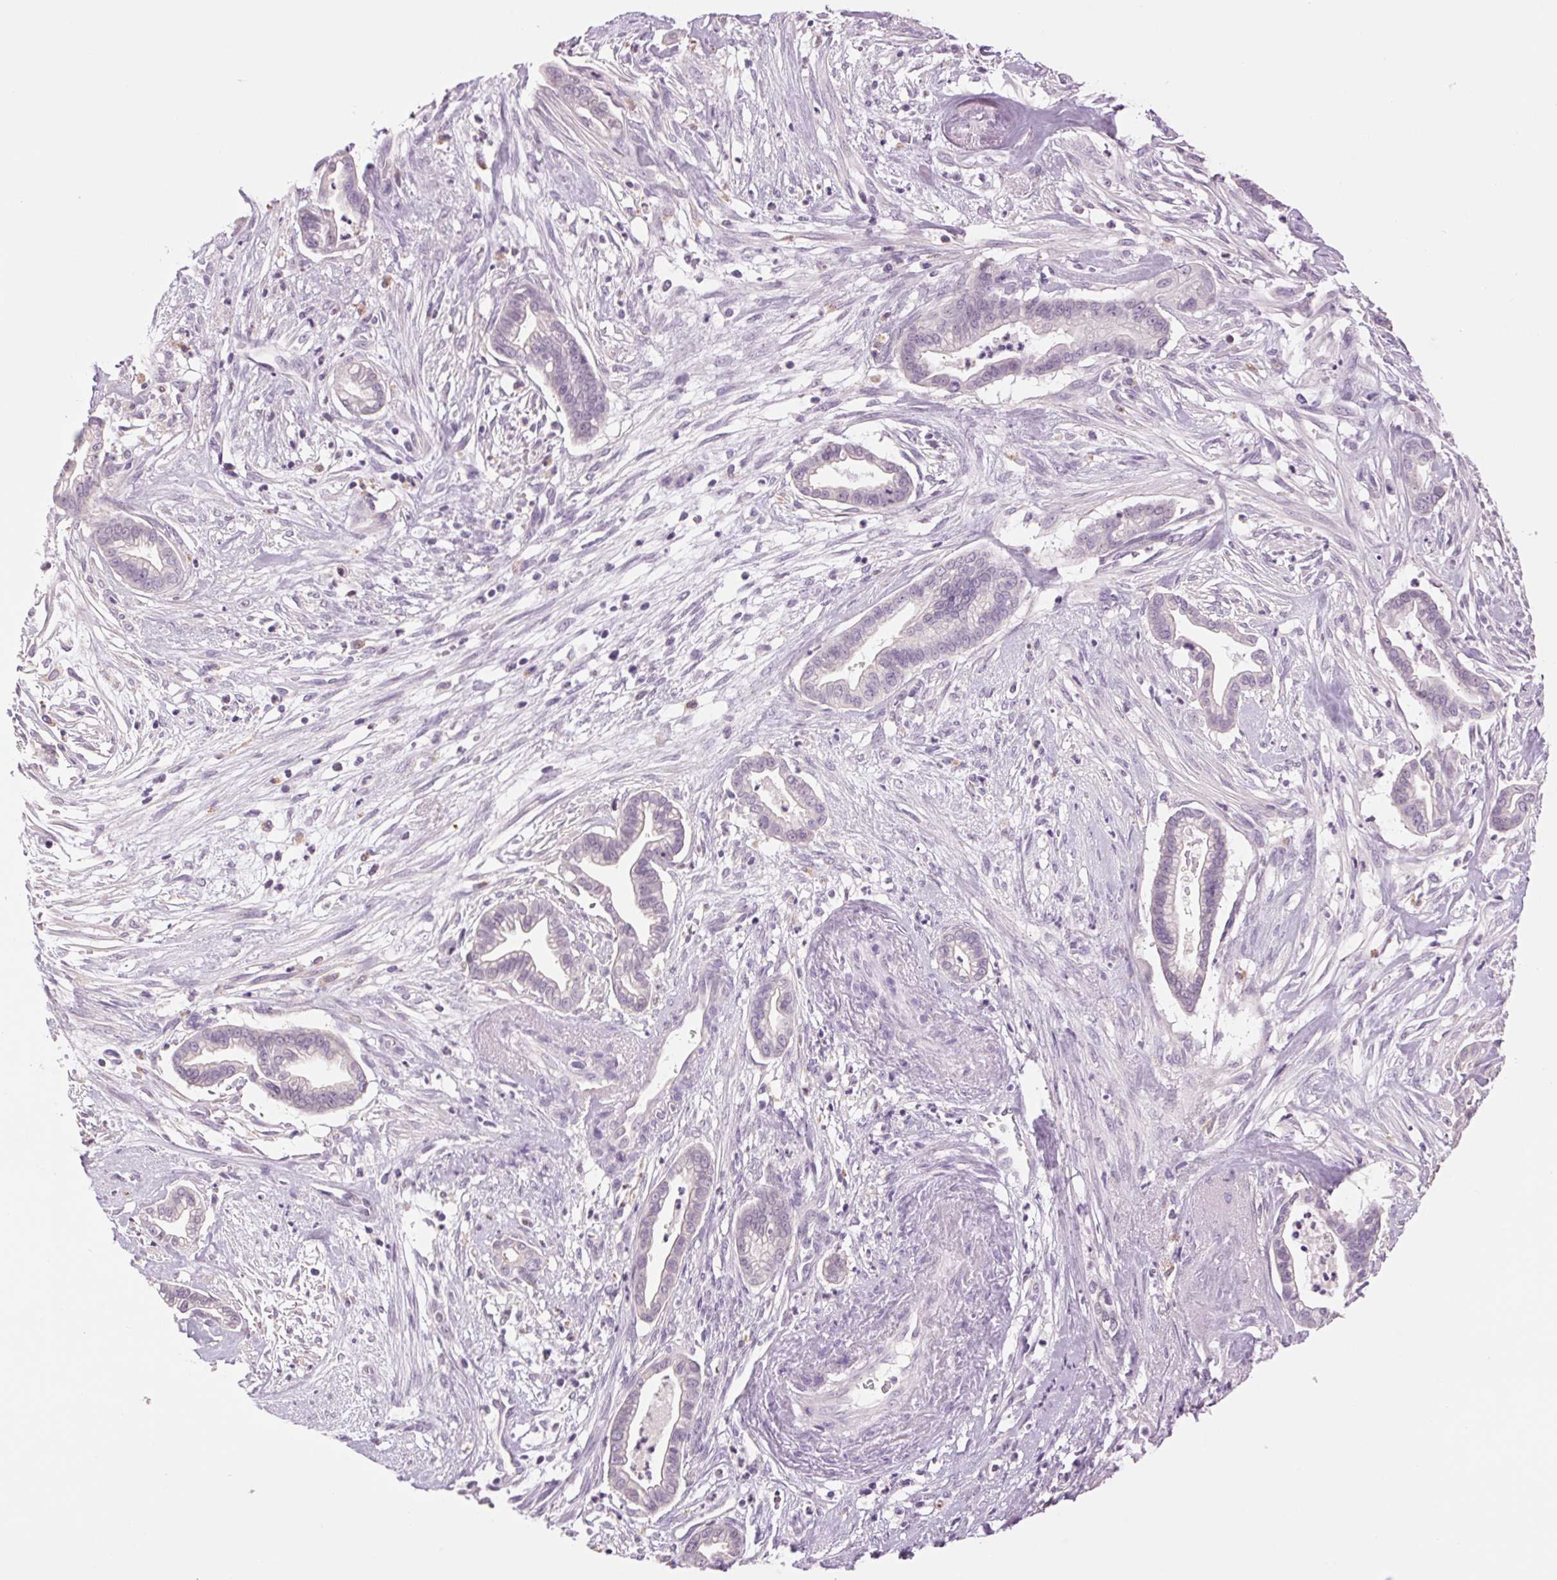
{"staining": {"intensity": "negative", "quantity": "none", "location": "none"}, "tissue": "cervical cancer", "cell_type": "Tumor cells", "image_type": "cancer", "snomed": [{"axis": "morphology", "description": "Adenocarcinoma, NOS"}, {"axis": "topography", "description": "Cervix"}], "caption": "Immunohistochemistry of human cervical cancer reveals no expression in tumor cells.", "gene": "MPO", "patient": {"sex": "female", "age": 62}}